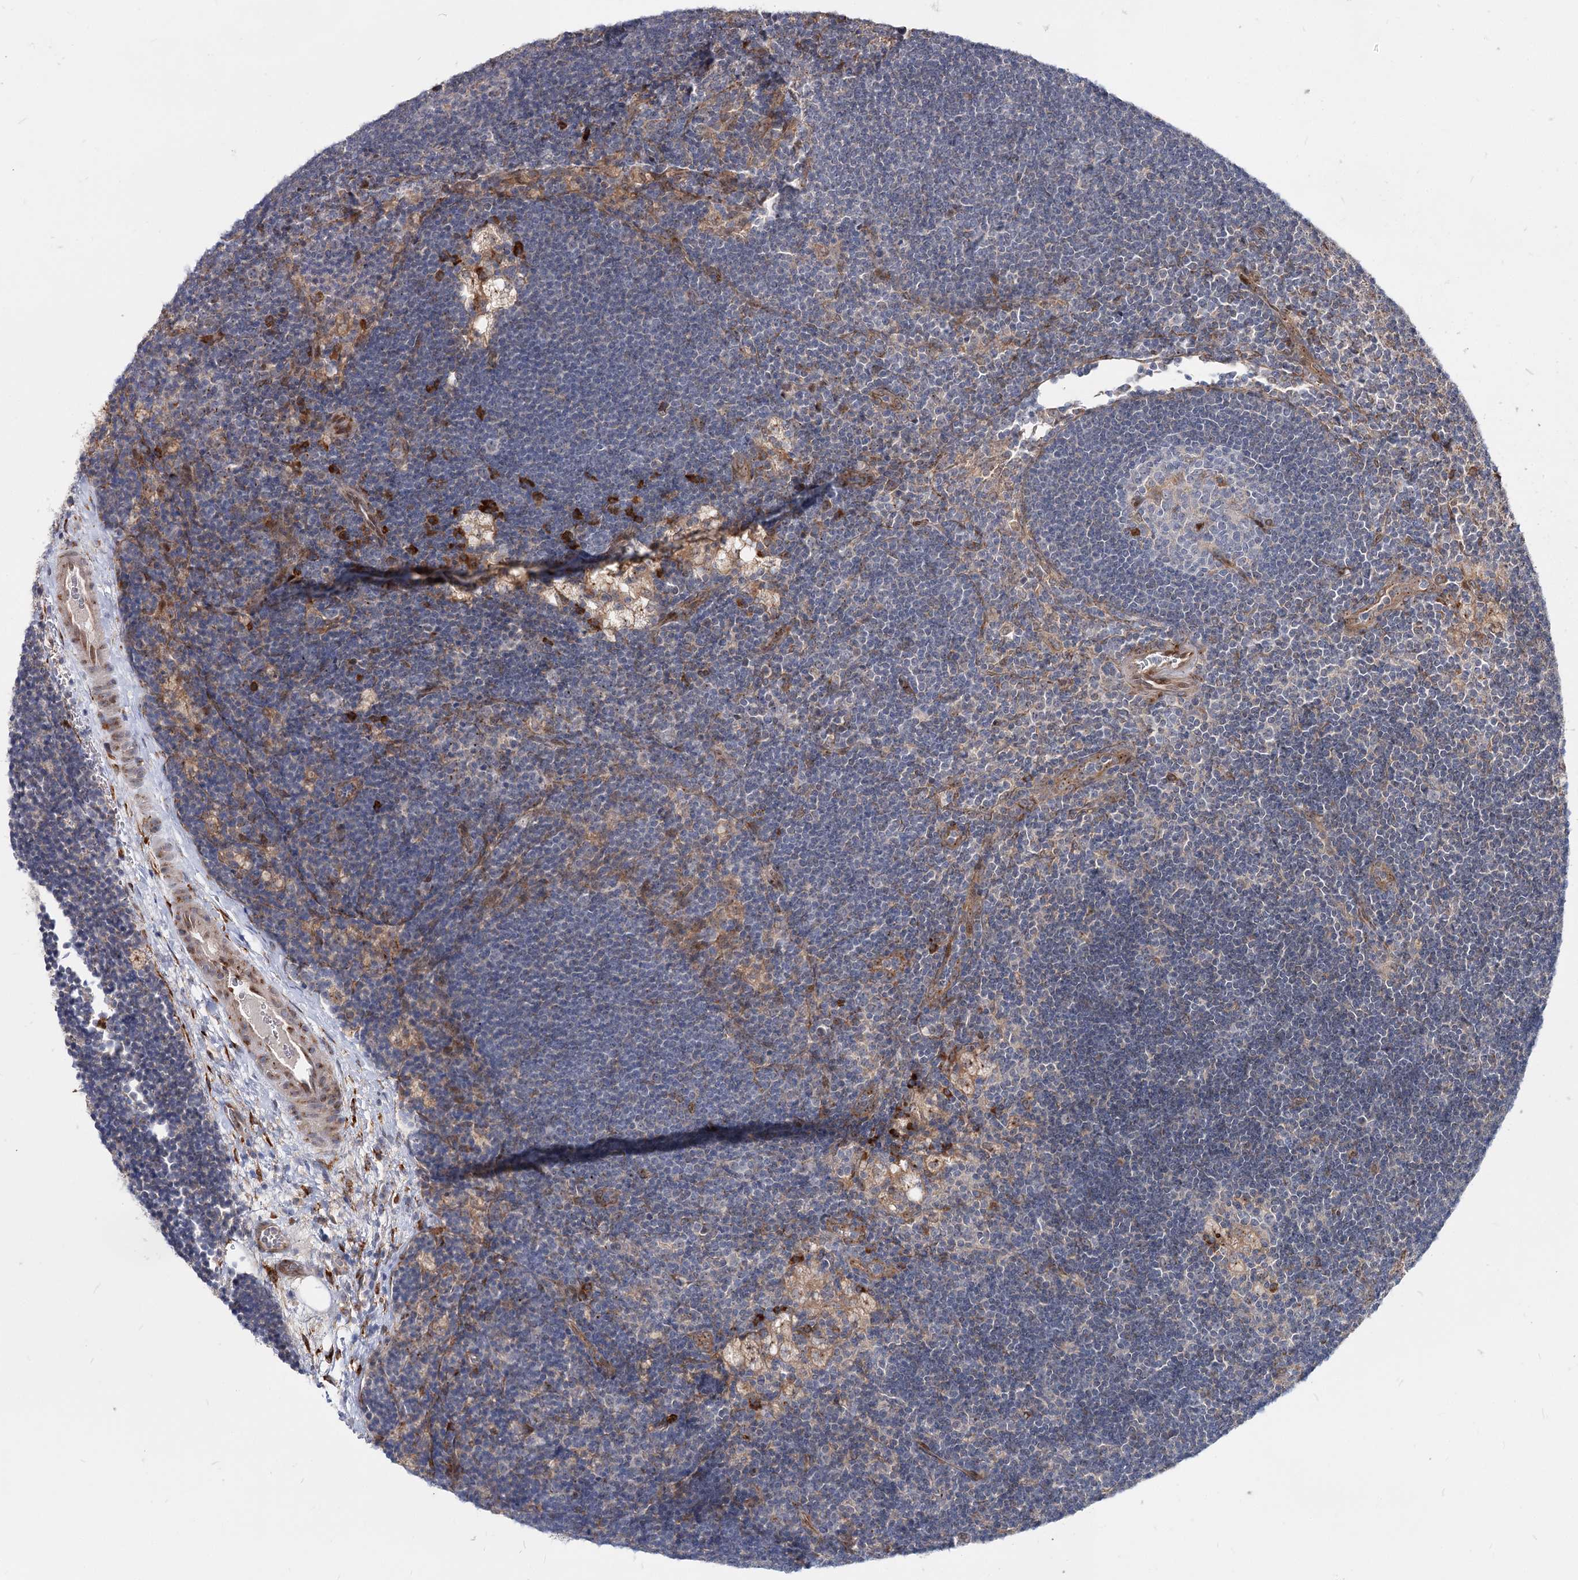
{"staining": {"intensity": "moderate", "quantity": "<25%", "location": "cytoplasmic/membranous"}, "tissue": "lymph node", "cell_type": "Germinal center cells", "image_type": "normal", "snomed": [{"axis": "morphology", "description": "Normal tissue, NOS"}, {"axis": "topography", "description": "Lymph node"}], "caption": "Immunohistochemistry micrograph of benign lymph node stained for a protein (brown), which shows low levels of moderate cytoplasmic/membranous staining in about <25% of germinal center cells.", "gene": "SPART", "patient": {"sex": "male", "age": 24}}